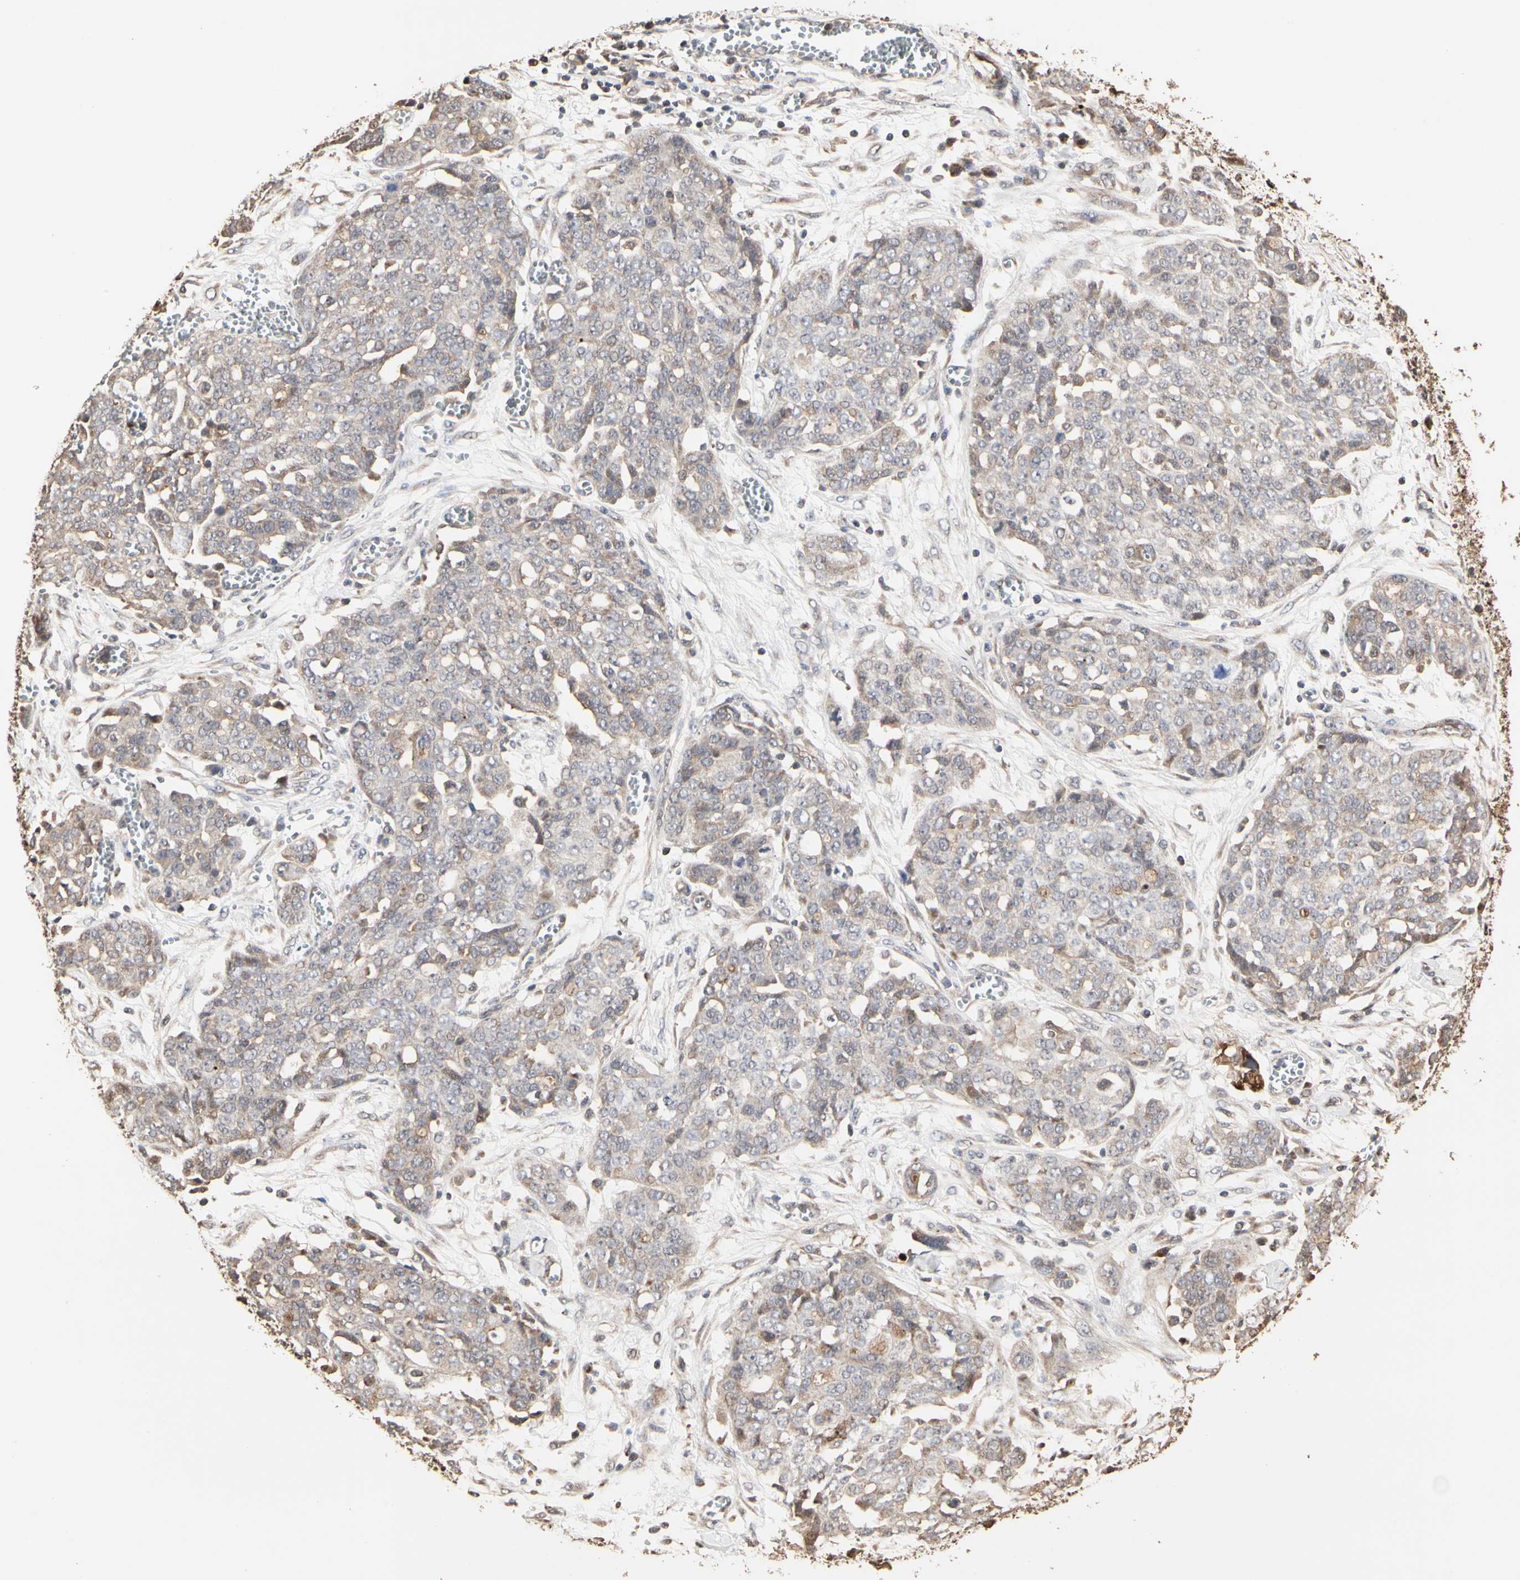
{"staining": {"intensity": "weak", "quantity": ">75%", "location": "cytoplasmic/membranous"}, "tissue": "ovarian cancer", "cell_type": "Tumor cells", "image_type": "cancer", "snomed": [{"axis": "morphology", "description": "Cystadenocarcinoma, serous, NOS"}, {"axis": "topography", "description": "Soft tissue"}, {"axis": "topography", "description": "Ovary"}], "caption": "Immunohistochemistry (IHC) micrograph of ovarian cancer (serous cystadenocarcinoma) stained for a protein (brown), which exhibits low levels of weak cytoplasmic/membranous positivity in about >75% of tumor cells.", "gene": "TAOK1", "patient": {"sex": "female", "age": 57}}